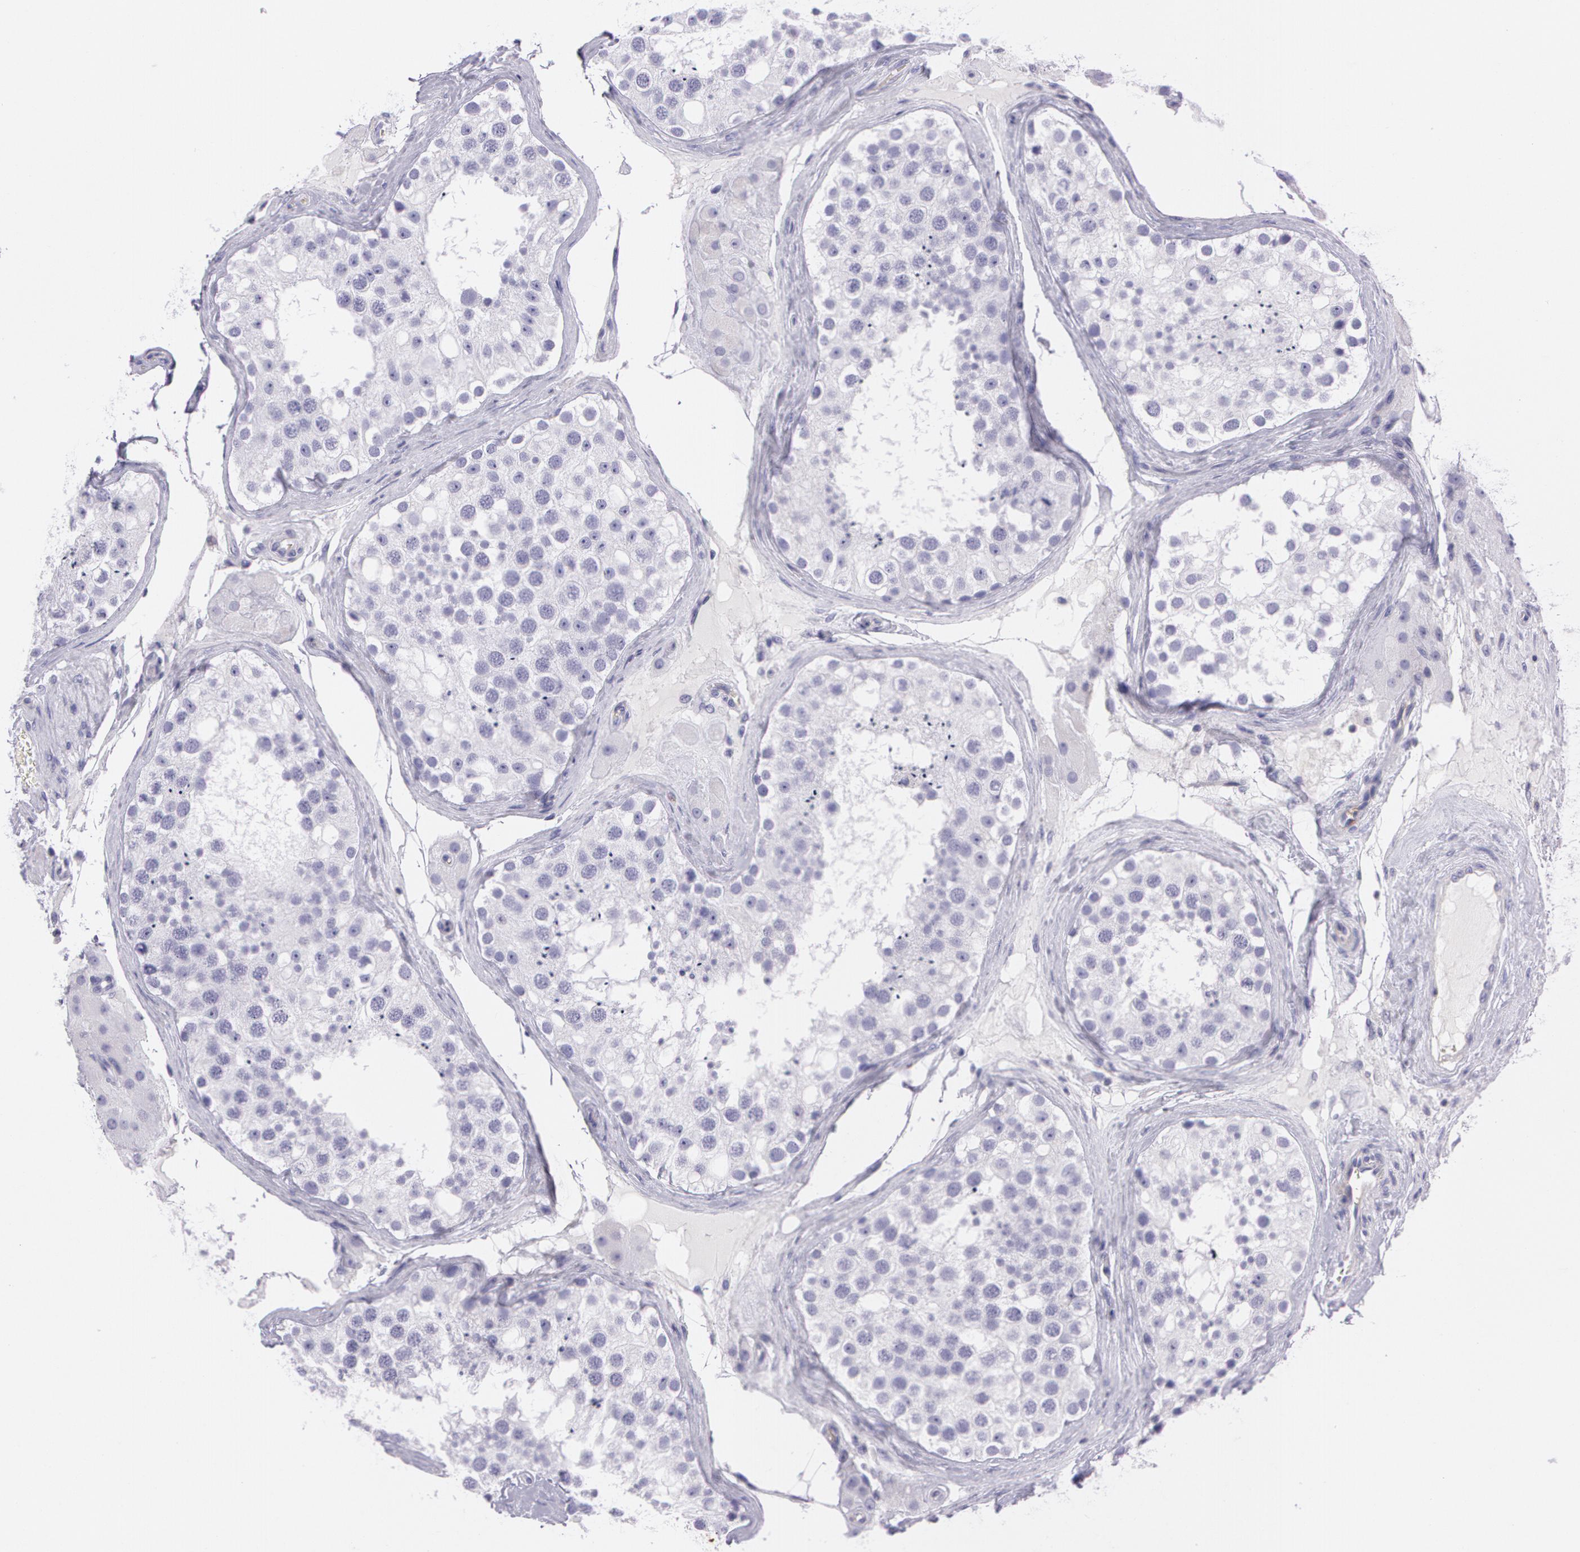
{"staining": {"intensity": "negative", "quantity": "none", "location": "none"}, "tissue": "testis", "cell_type": "Cells in seminiferous ducts", "image_type": "normal", "snomed": [{"axis": "morphology", "description": "Normal tissue, NOS"}, {"axis": "topography", "description": "Testis"}], "caption": "Protein analysis of unremarkable testis displays no significant positivity in cells in seminiferous ducts.", "gene": "LY75", "patient": {"sex": "male", "age": 68}}